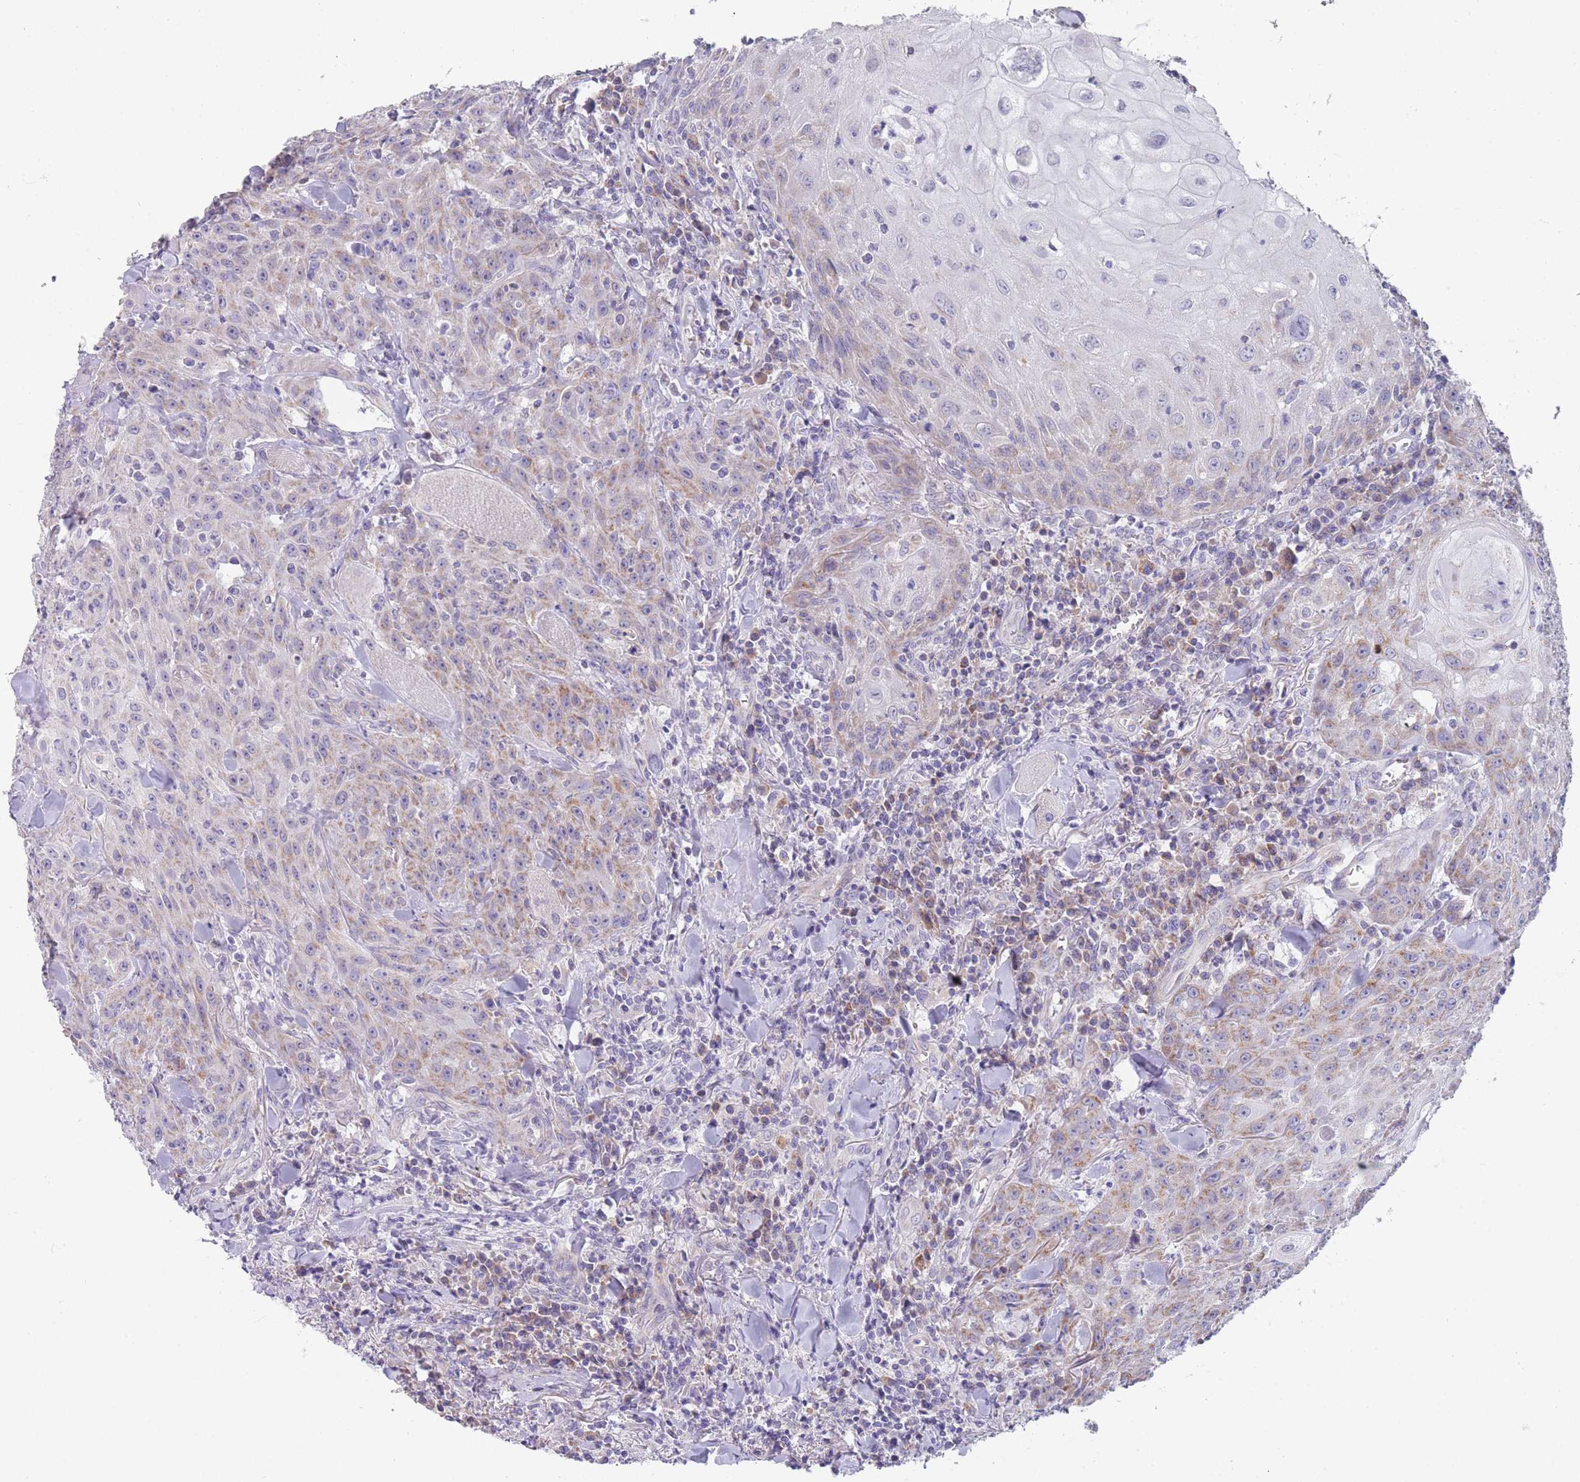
{"staining": {"intensity": "moderate", "quantity": "25%-75%", "location": "cytoplasmic/membranous"}, "tissue": "head and neck cancer", "cell_type": "Tumor cells", "image_type": "cancer", "snomed": [{"axis": "morphology", "description": "Normal tissue, NOS"}, {"axis": "morphology", "description": "Squamous cell carcinoma, NOS"}, {"axis": "topography", "description": "Oral tissue"}, {"axis": "topography", "description": "Head-Neck"}], "caption": "Head and neck cancer was stained to show a protein in brown. There is medium levels of moderate cytoplasmic/membranous positivity in approximately 25%-75% of tumor cells.", "gene": "MRPS14", "patient": {"sex": "female", "age": 70}}